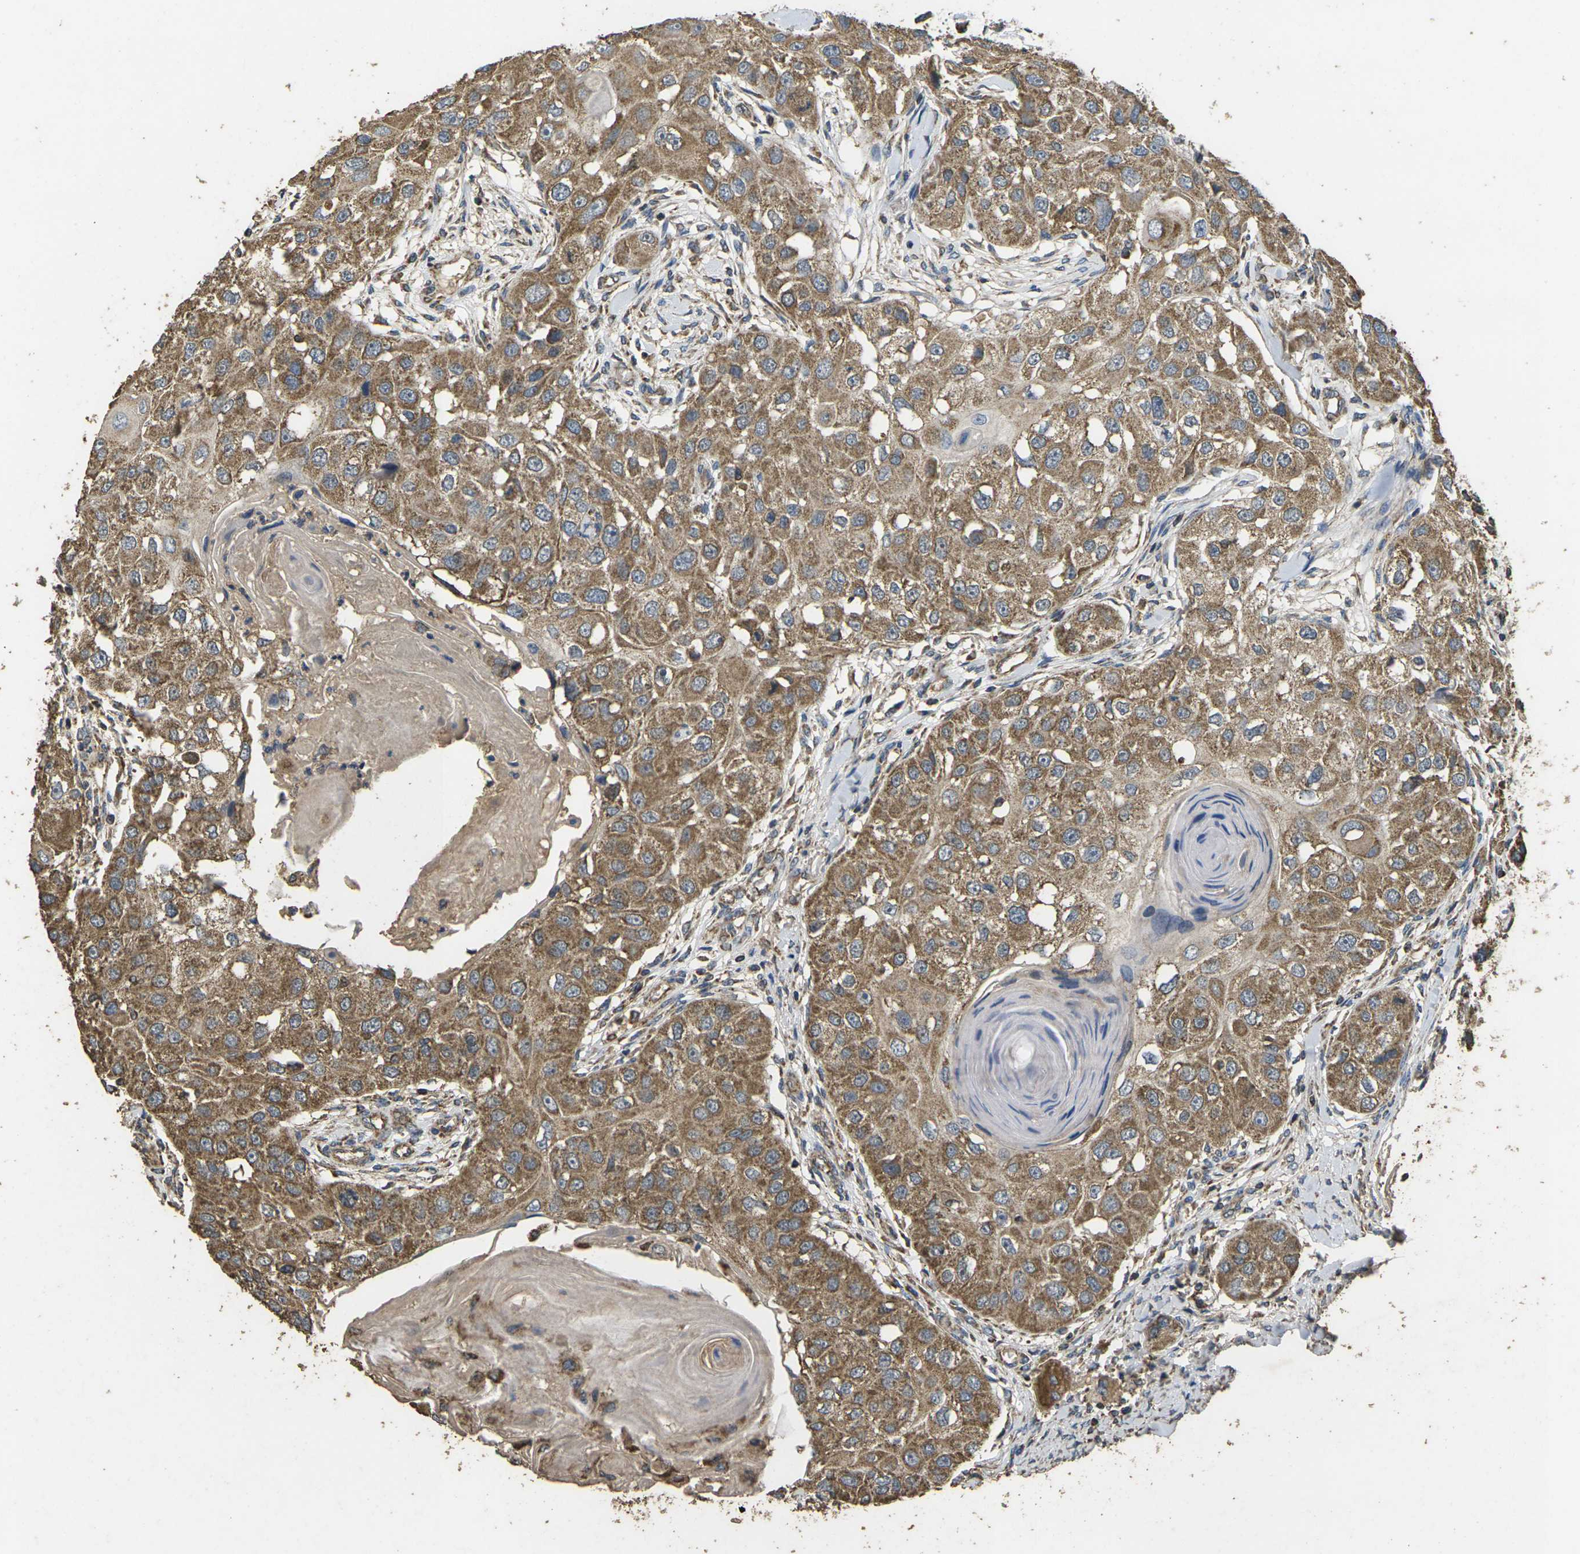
{"staining": {"intensity": "moderate", "quantity": ">75%", "location": "cytoplasmic/membranous"}, "tissue": "head and neck cancer", "cell_type": "Tumor cells", "image_type": "cancer", "snomed": [{"axis": "morphology", "description": "Normal tissue, NOS"}, {"axis": "morphology", "description": "Squamous cell carcinoma, NOS"}, {"axis": "topography", "description": "Skeletal muscle"}, {"axis": "topography", "description": "Head-Neck"}], "caption": "Immunohistochemical staining of human head and neck squamous cell carcinoma exhibits medium levels of moderate cytoplasmic/membranous protein expression in approximately >75% of tumor cells.", "gene": "MAPK11", "patient": {"sex": "male", "age": 51}}